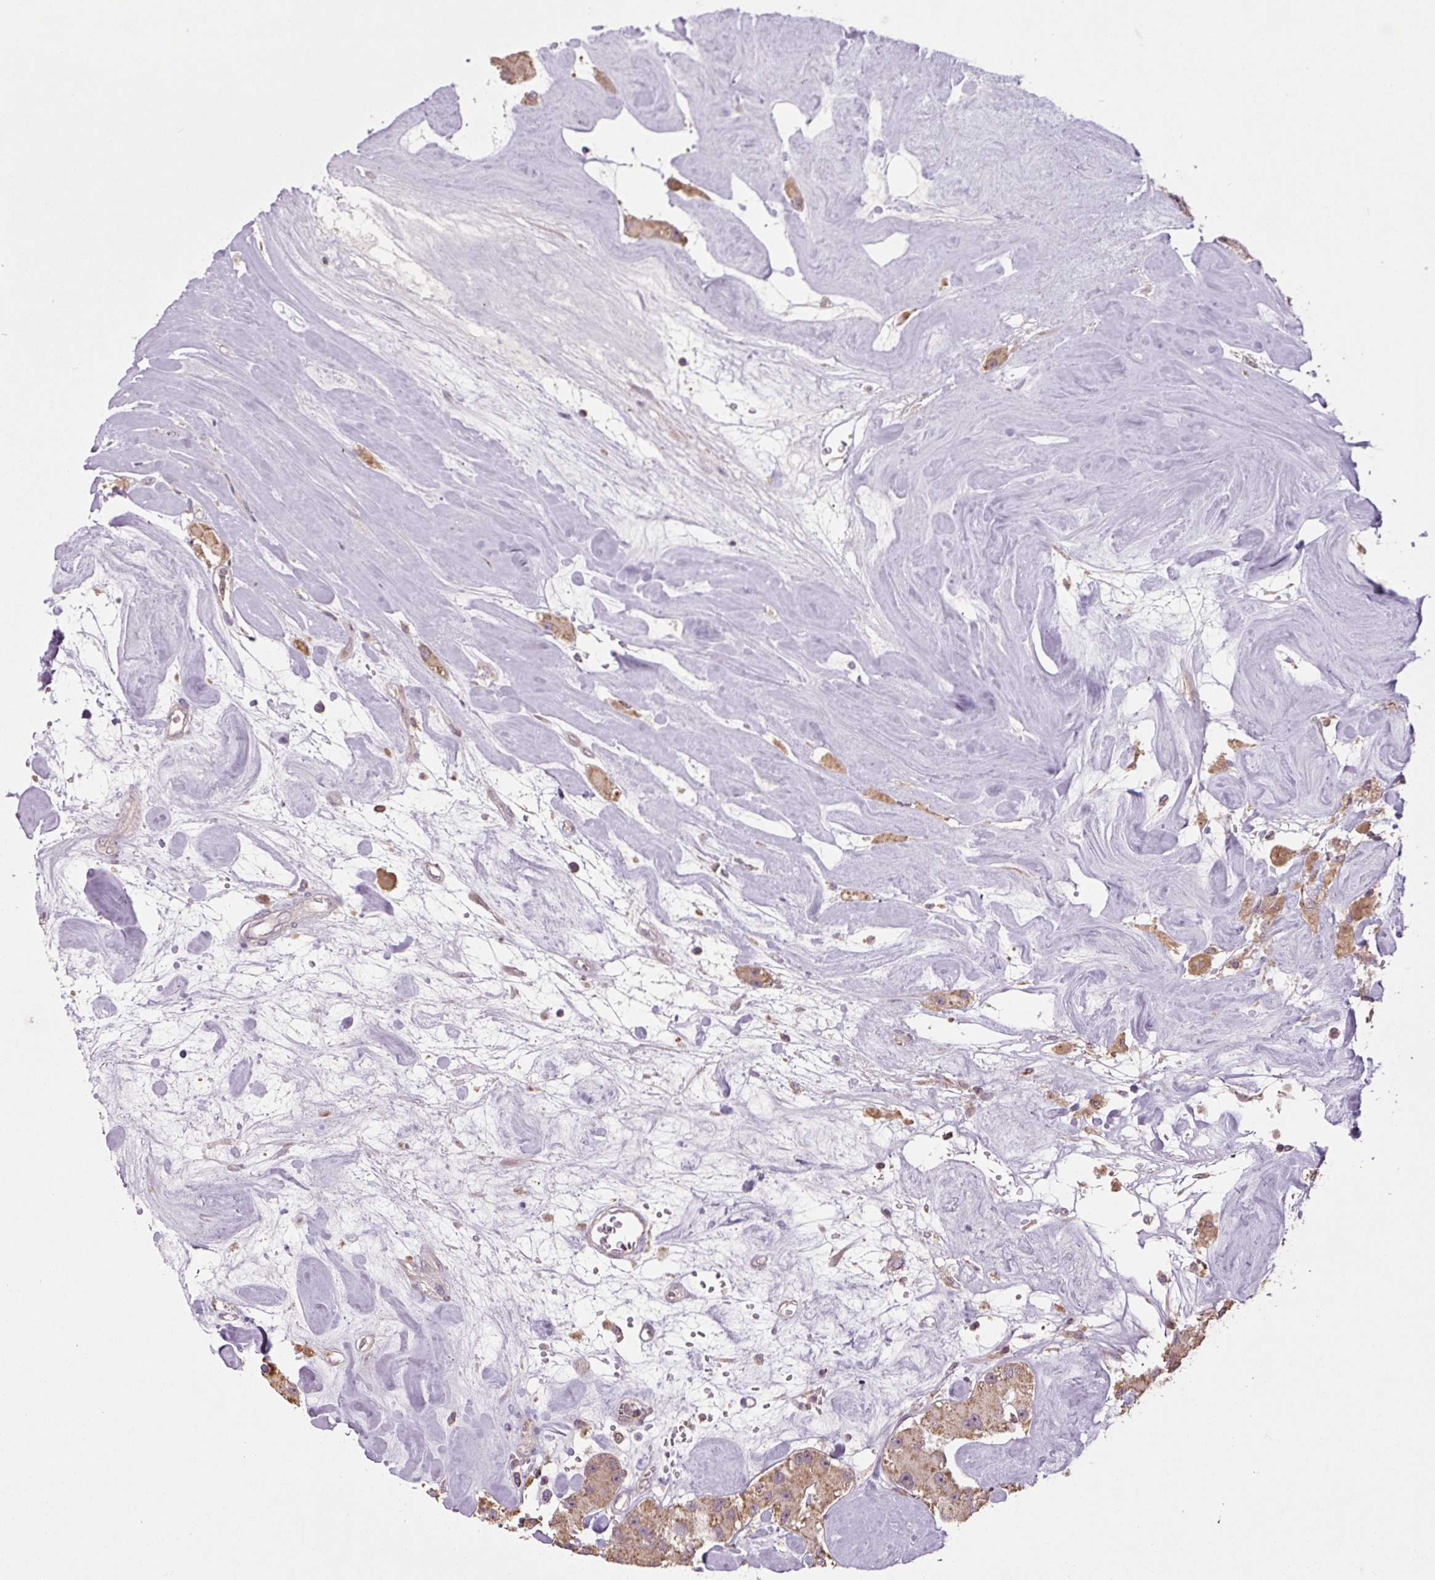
{"staining": {"intensity": "moderate", "quantity": ">75%", "location": "cytoplasmic/membranous"}, "tissue": "carcinoid", "cell_type": "Tumor cells", "image_type": "cancer", "snomed": [{"axis": "morphology", "description": "Carcinoid, malignant, NOS"}, {"axis": "topography", "description": "Pancreas"}], "caption": "Immunohistochemistry of carcinoid (malignant) demonstrates medium levels of moderate cytoplasmic/membranous expression in about >75% of tumor cells.", "gene": "TMEM160", "patient": {"sex": "male", "age": 41}}